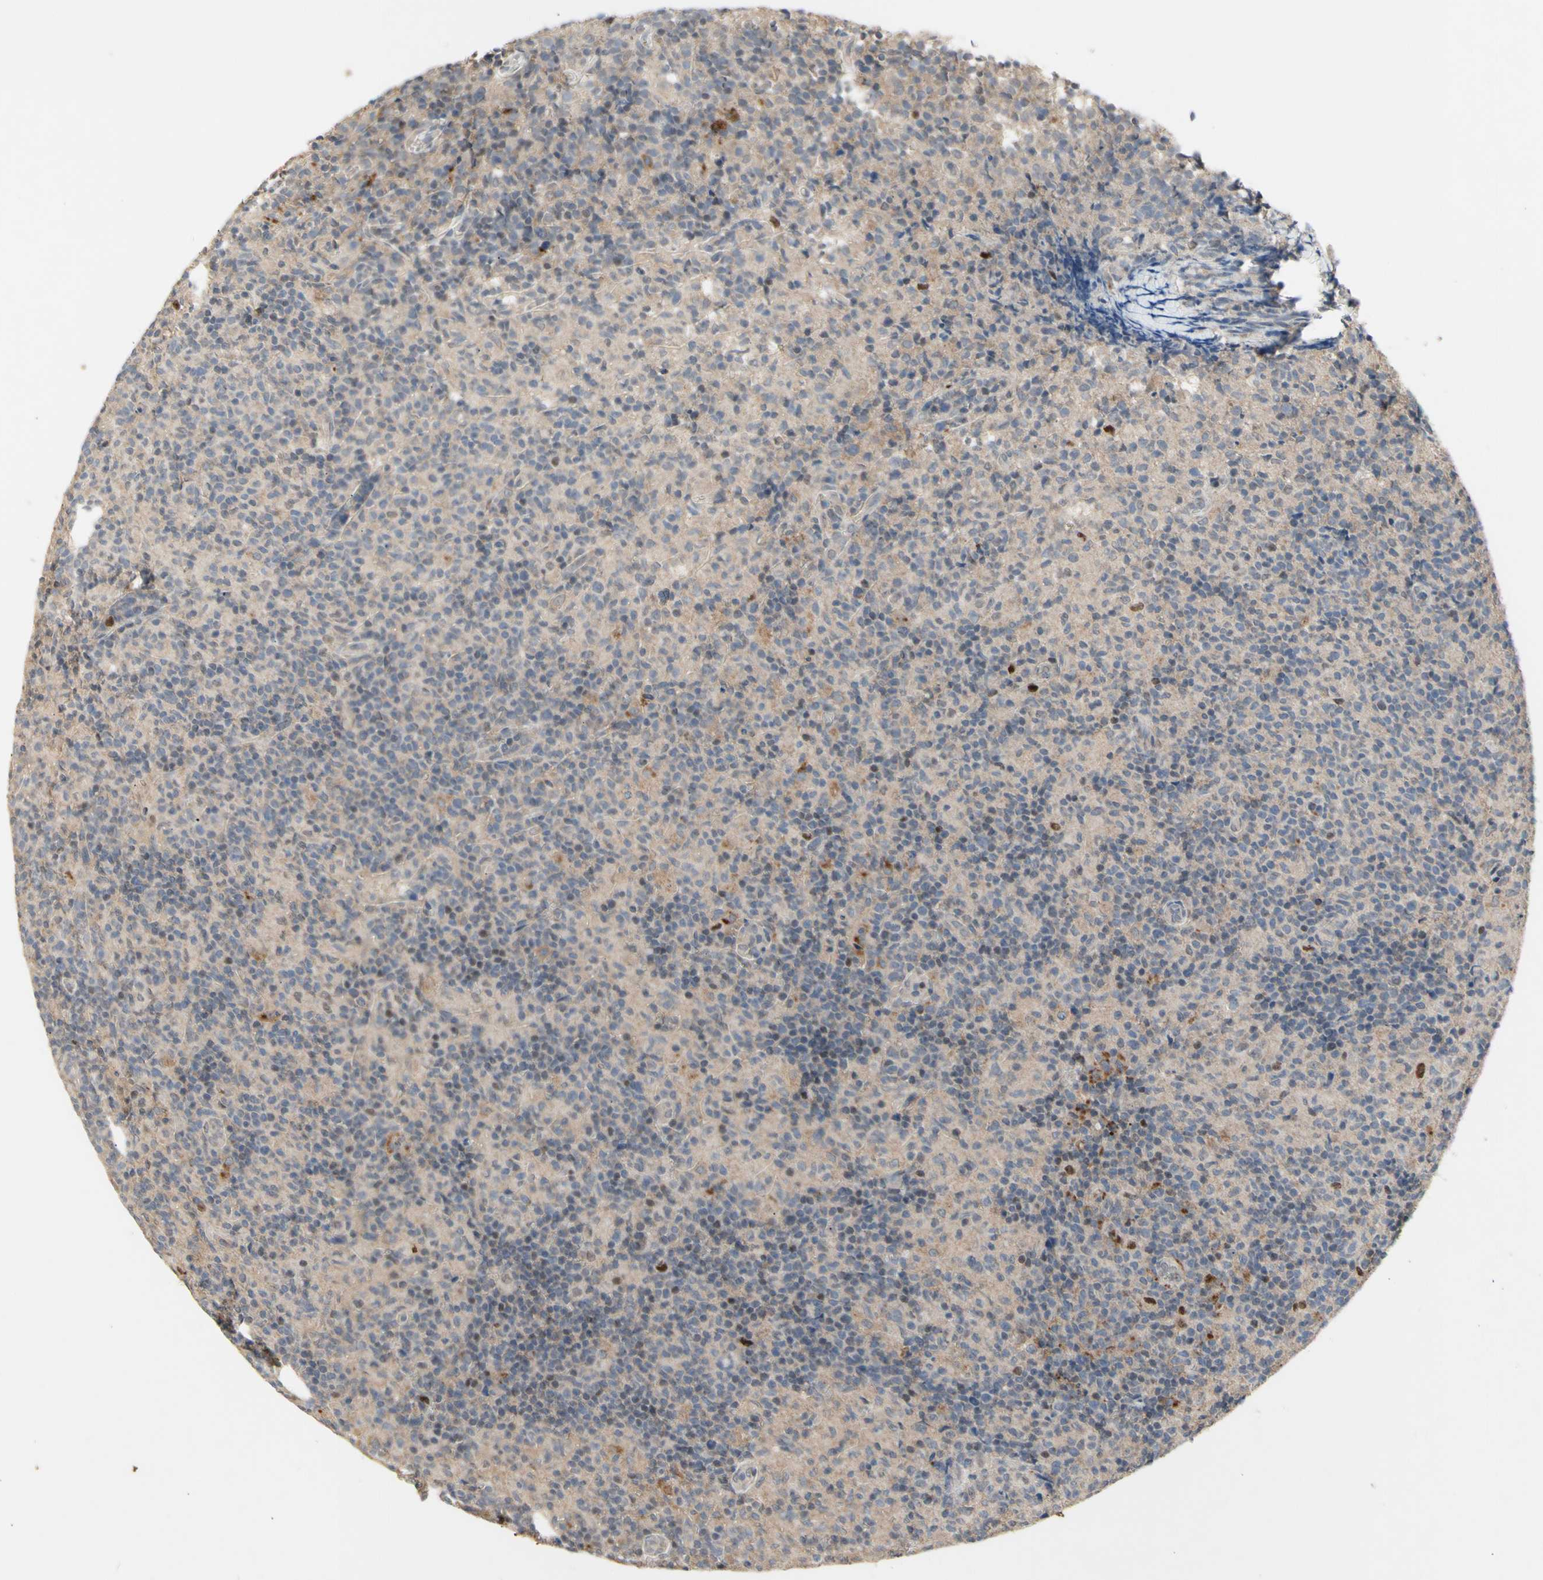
{"staining": {"intensity": "negative", "quantity": "none", "location": "none"}, "tissue": "lymph node", "cell_type": "Germinal center cells", "image_type": "normal", "snomed": [{"axis": "morphology", "description": "Normal tissue, NOS"}, {"axis": "morphology", "description": "Inflammation, NOS"}, {"axis": "topography", "description": "Lymph node"}], "caption": "A high-resolution image shows immunohistochemistry staining of benign lymph node, which displays no significant positivity in germinal center cells. (DAB immunohistochemistry (IHC) with hematoxylin counter stain).", "gene": "NLRP1", "patient": {"sex": "male", "age": 55}}